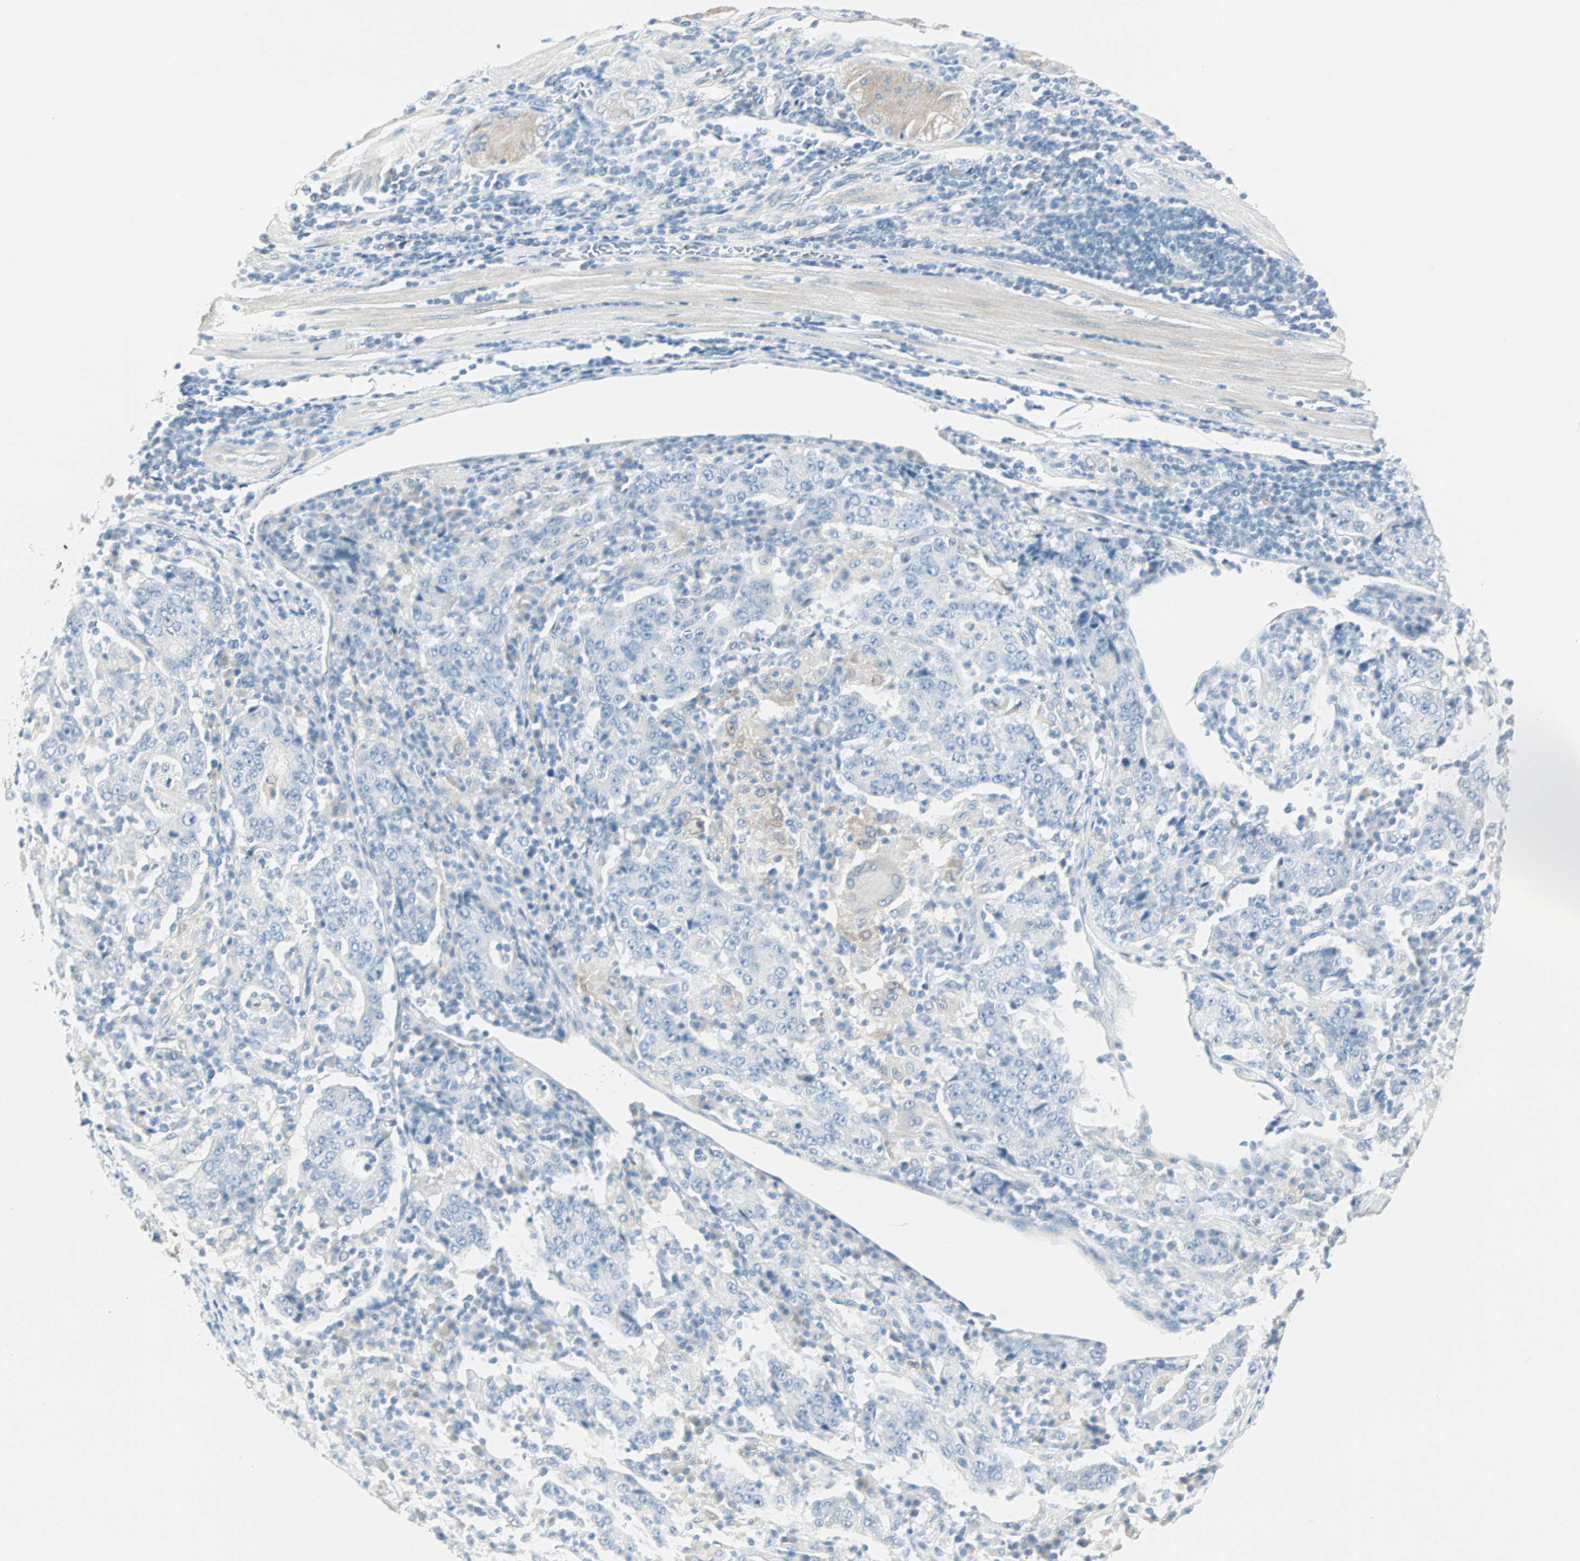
{"staining": {"intensity": "negative", "quantity": "none", "location": "none"}, "tissue": "stomach cancer", "cell_type": "Tumor cells", "image_type": "cancer", "snomed": [{"axis": "morphology", "description": "Normal tissue, NOS"}, {"axis": "morphology", "description": "Adenocarcinoma, NOS"}, {"axis": "topography", "description": "Stomach, upper"}, {"axis": "topography", "description": "Stomach"}], "caption": "Immunohistochemistry of stomach cancer exhibits no staining in tumor cells.", "gene": "SULT1C2", "patient": {"sex": "male", "age": 59}}